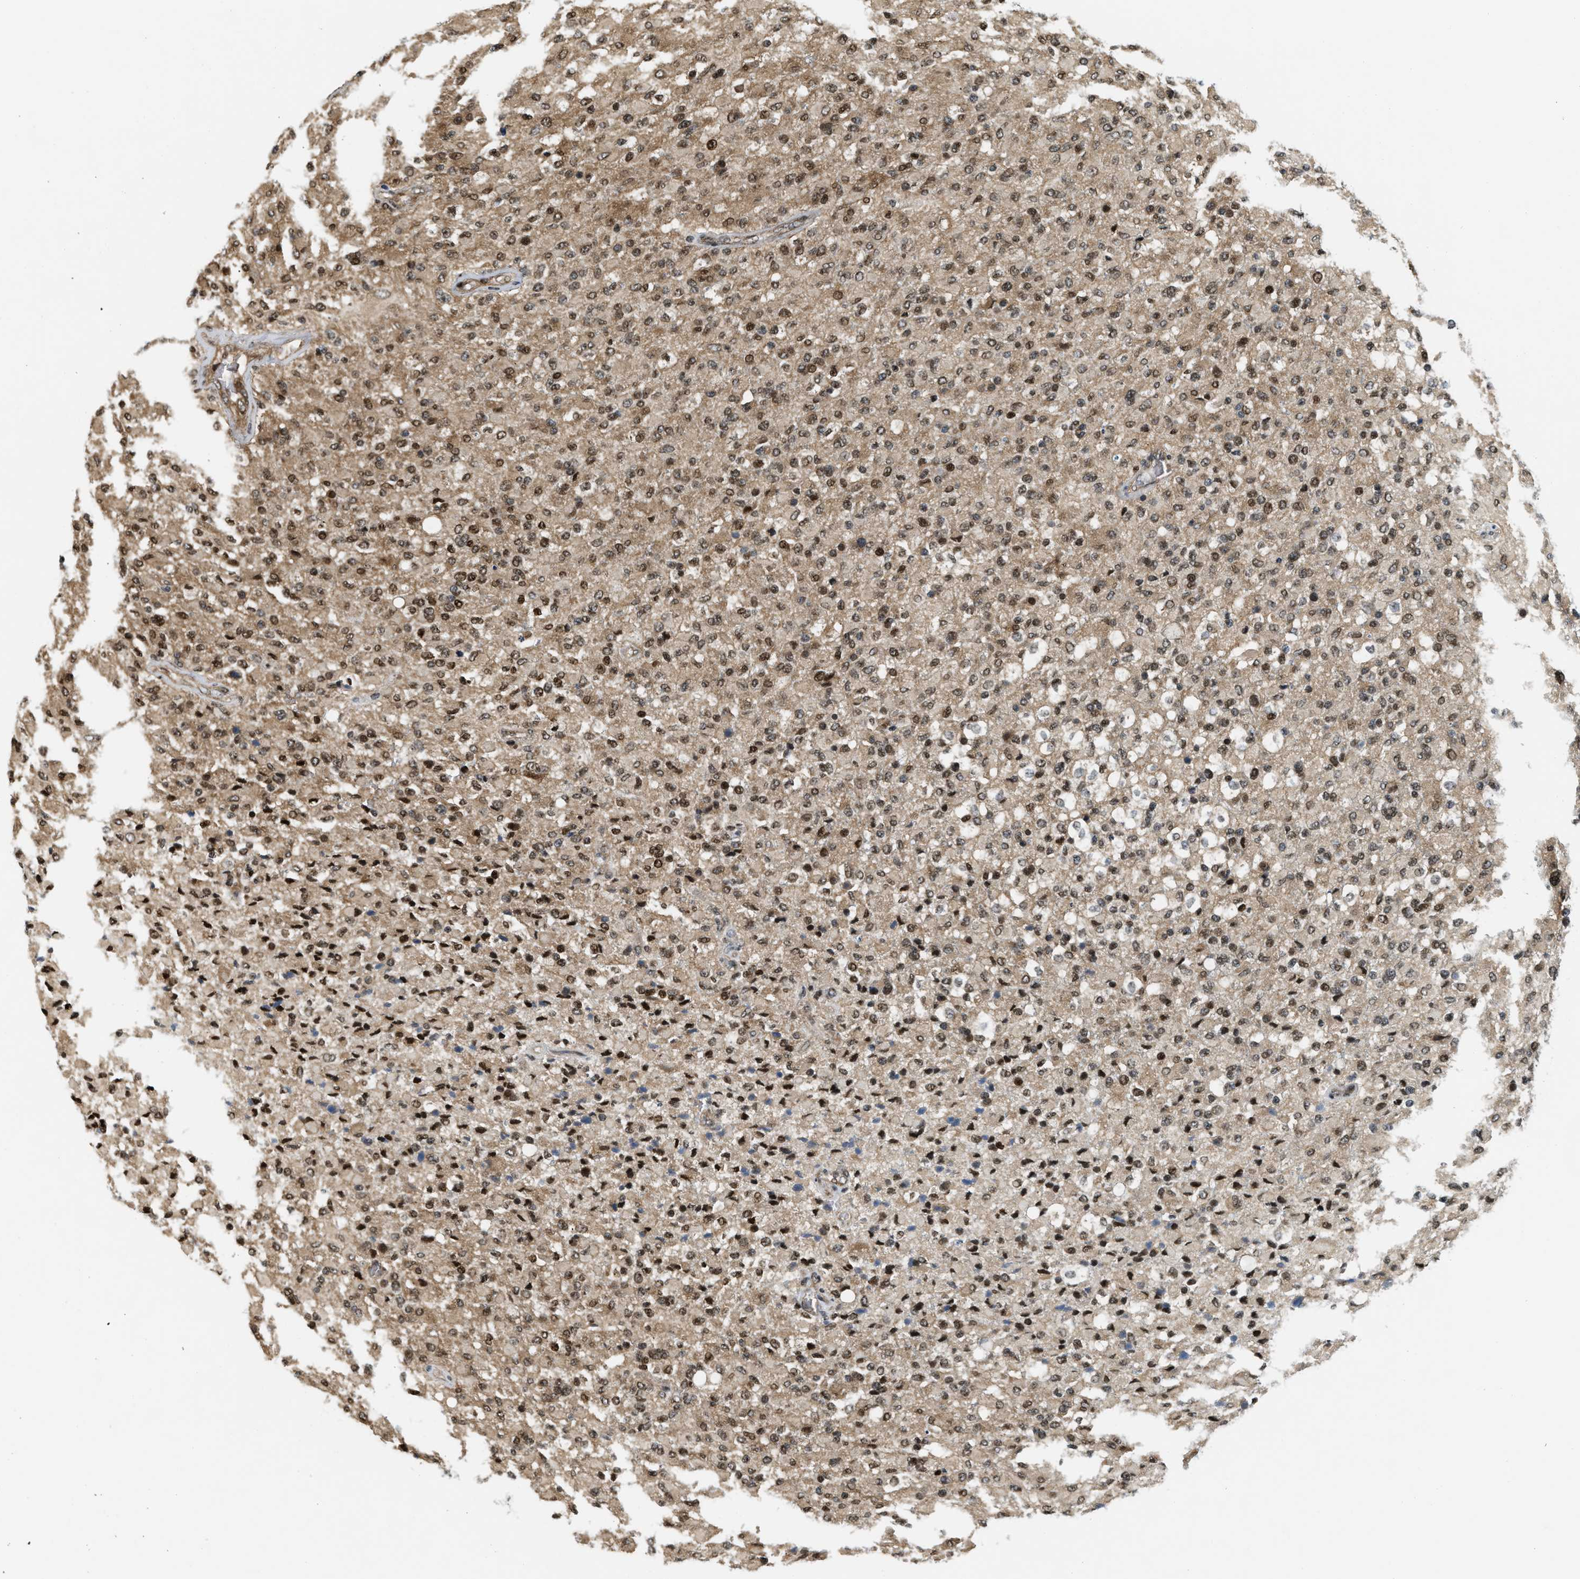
{"staining": {"intensity": "moderate", "quantity": ">75%", "location": "nuclear"}, "tissue": "glioma", "cell_type": "Tumor cells", "image_type": "cancer", "snomed": [{"axis": "morphology", "description": "Glioma, malignant, High grade"}, {"axis": "topography", "description": "Brain"}], "caption": "Protein analysis of malignant high-grade glioma tissue demonstrates moderate nuclear positivity in approximately >75% of tumor cells.", "gene": "LTA4H", "patient": {"sex": "male", "age": 71}}